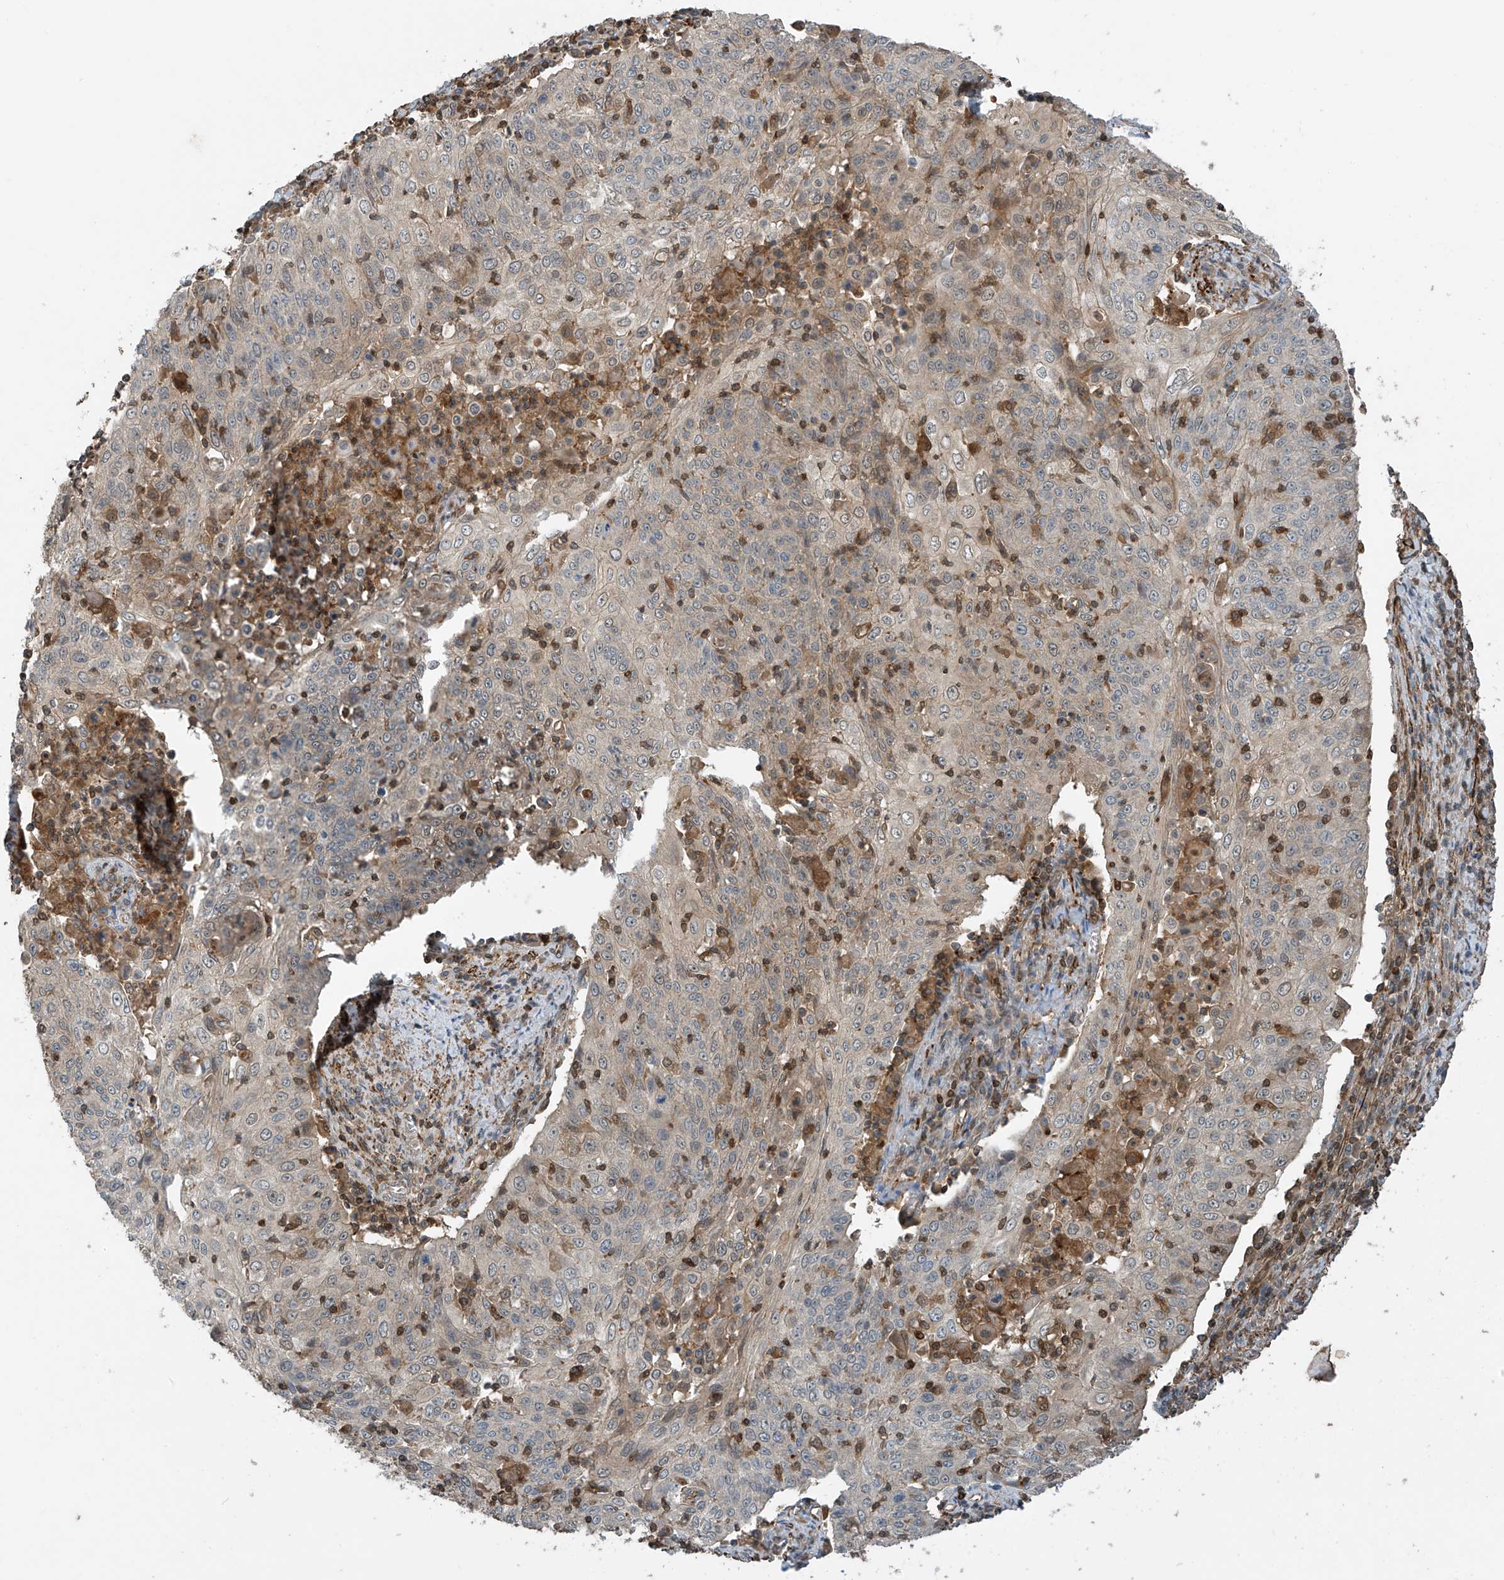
{"staining": {"intensity": "weak", "quantity": "<25%", "location": "cytoplasmic/membranous"}, "tissue": "cervical cancer", "cell_type": "Tumor cells", "image_type": "cancer", "snomed": [{"axis": "morphology", "description": "Squamous cell carcinoma, NOS"}, {"axis": "topography", "description": "Cervix"}], "caption": "A histopathology image of squamous cell carcinoma (cervical) stained for a protein reveals no brown staining in tumor cells. (DAB IHC, high magnification).", "gene": "SH3BGRL3", "patient": {"sex": "female", "age": 48}}